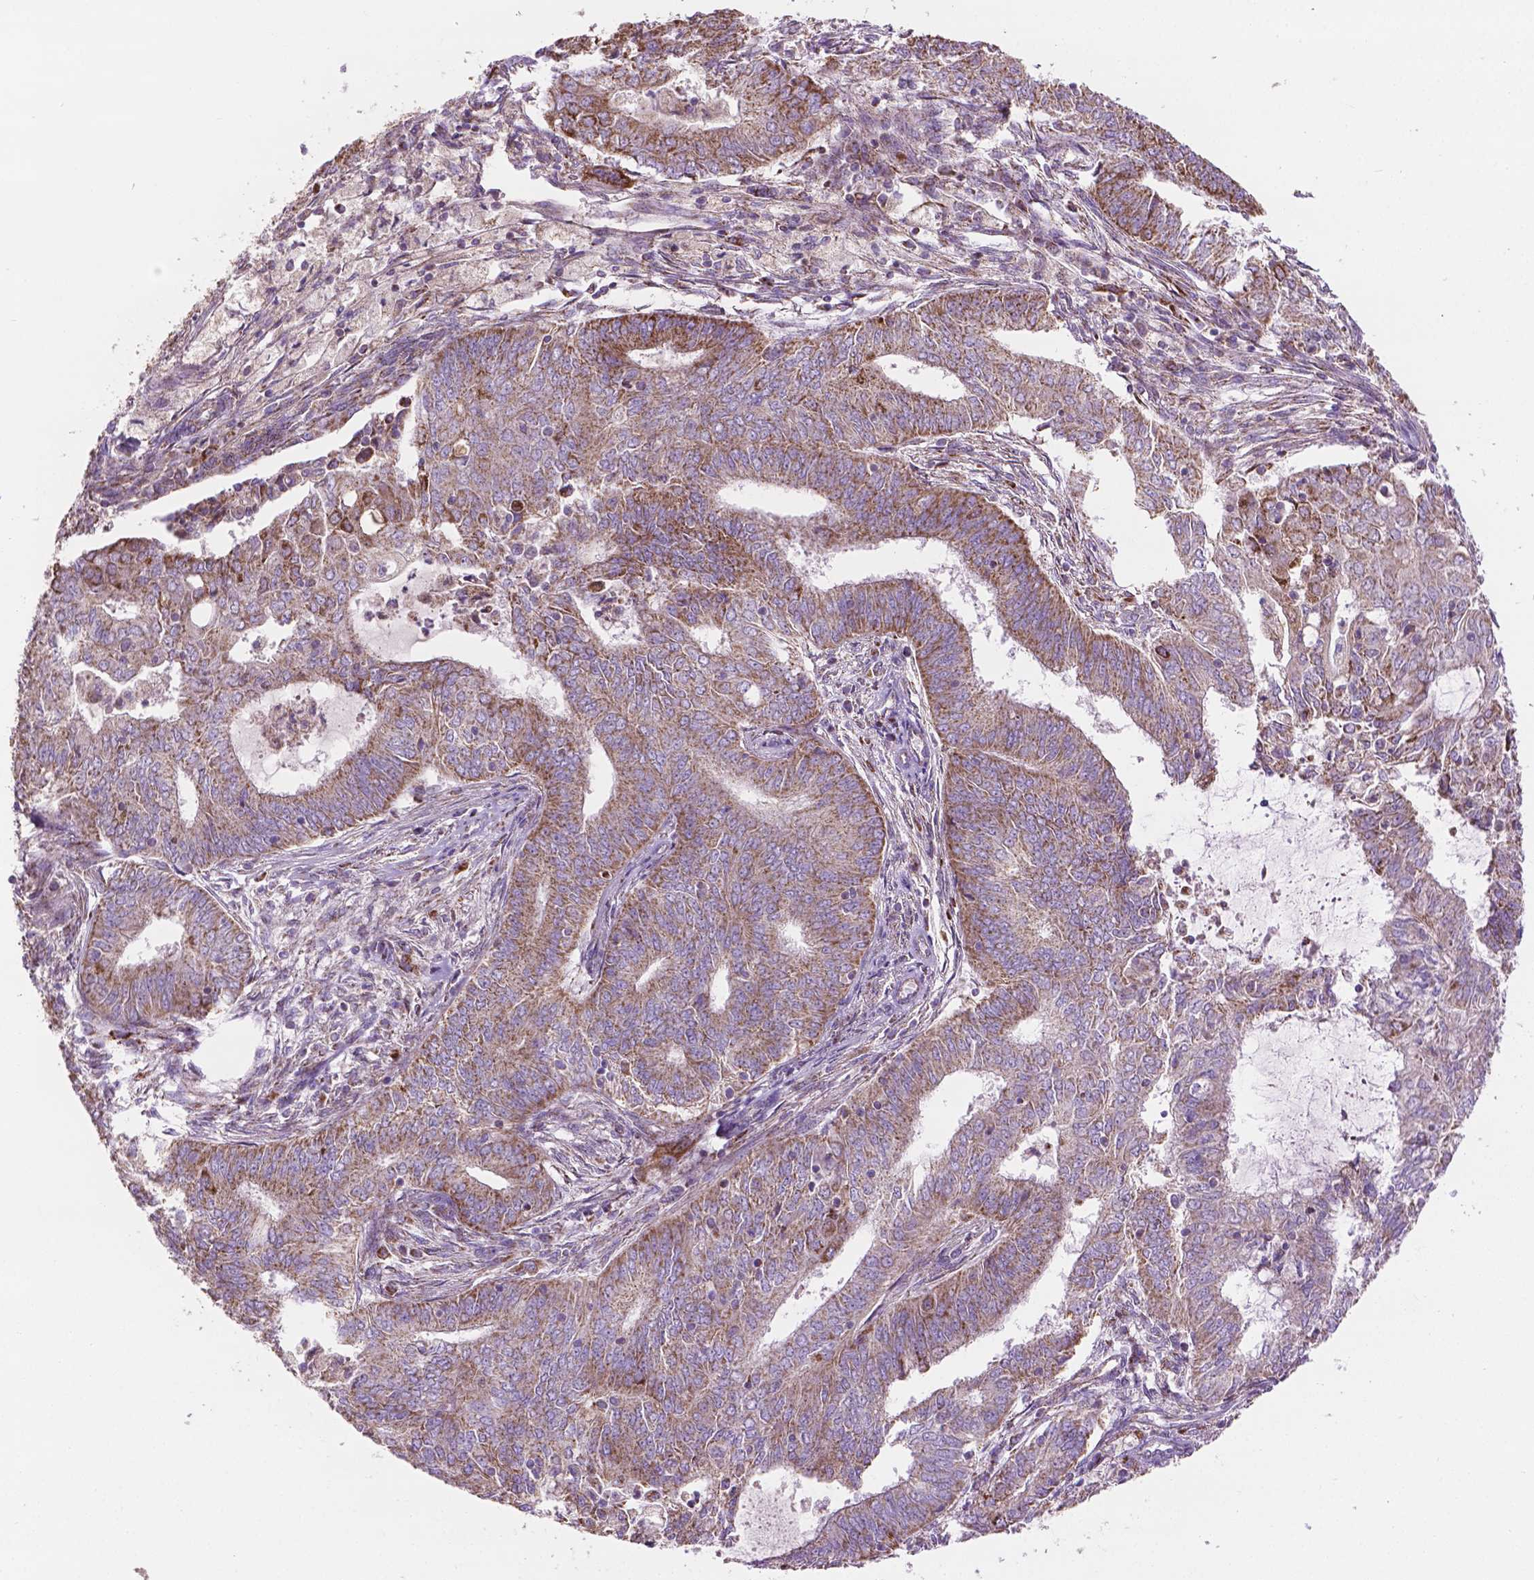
{"staining": {"intensity": "moderate", "quantity": ">75%", "location": "cytoplasmic/membranous"}, "tissue": "endometrial cancer", "cell_type": "Tumor cells", "image_type": "cancer", "snomed": [{"axis": "morphology", "description": "Adenocarcinoma, NOS"}, {"axis": "topography", "description": "Endometrium"}], "caption": "Protein analysis of adenocarcinoma (endometrial) tissue exhibits moderate cytoplasmic/membranous expression in about >75% of tumor cells. (Stains: DAB (3,3'-diaminobenzidine) in brown, nuclei in blue, Microscopy: brightfield microscopy at high magnification).", "gene": "PIBF1", "patient": {"sex": "female", "age": 62}}